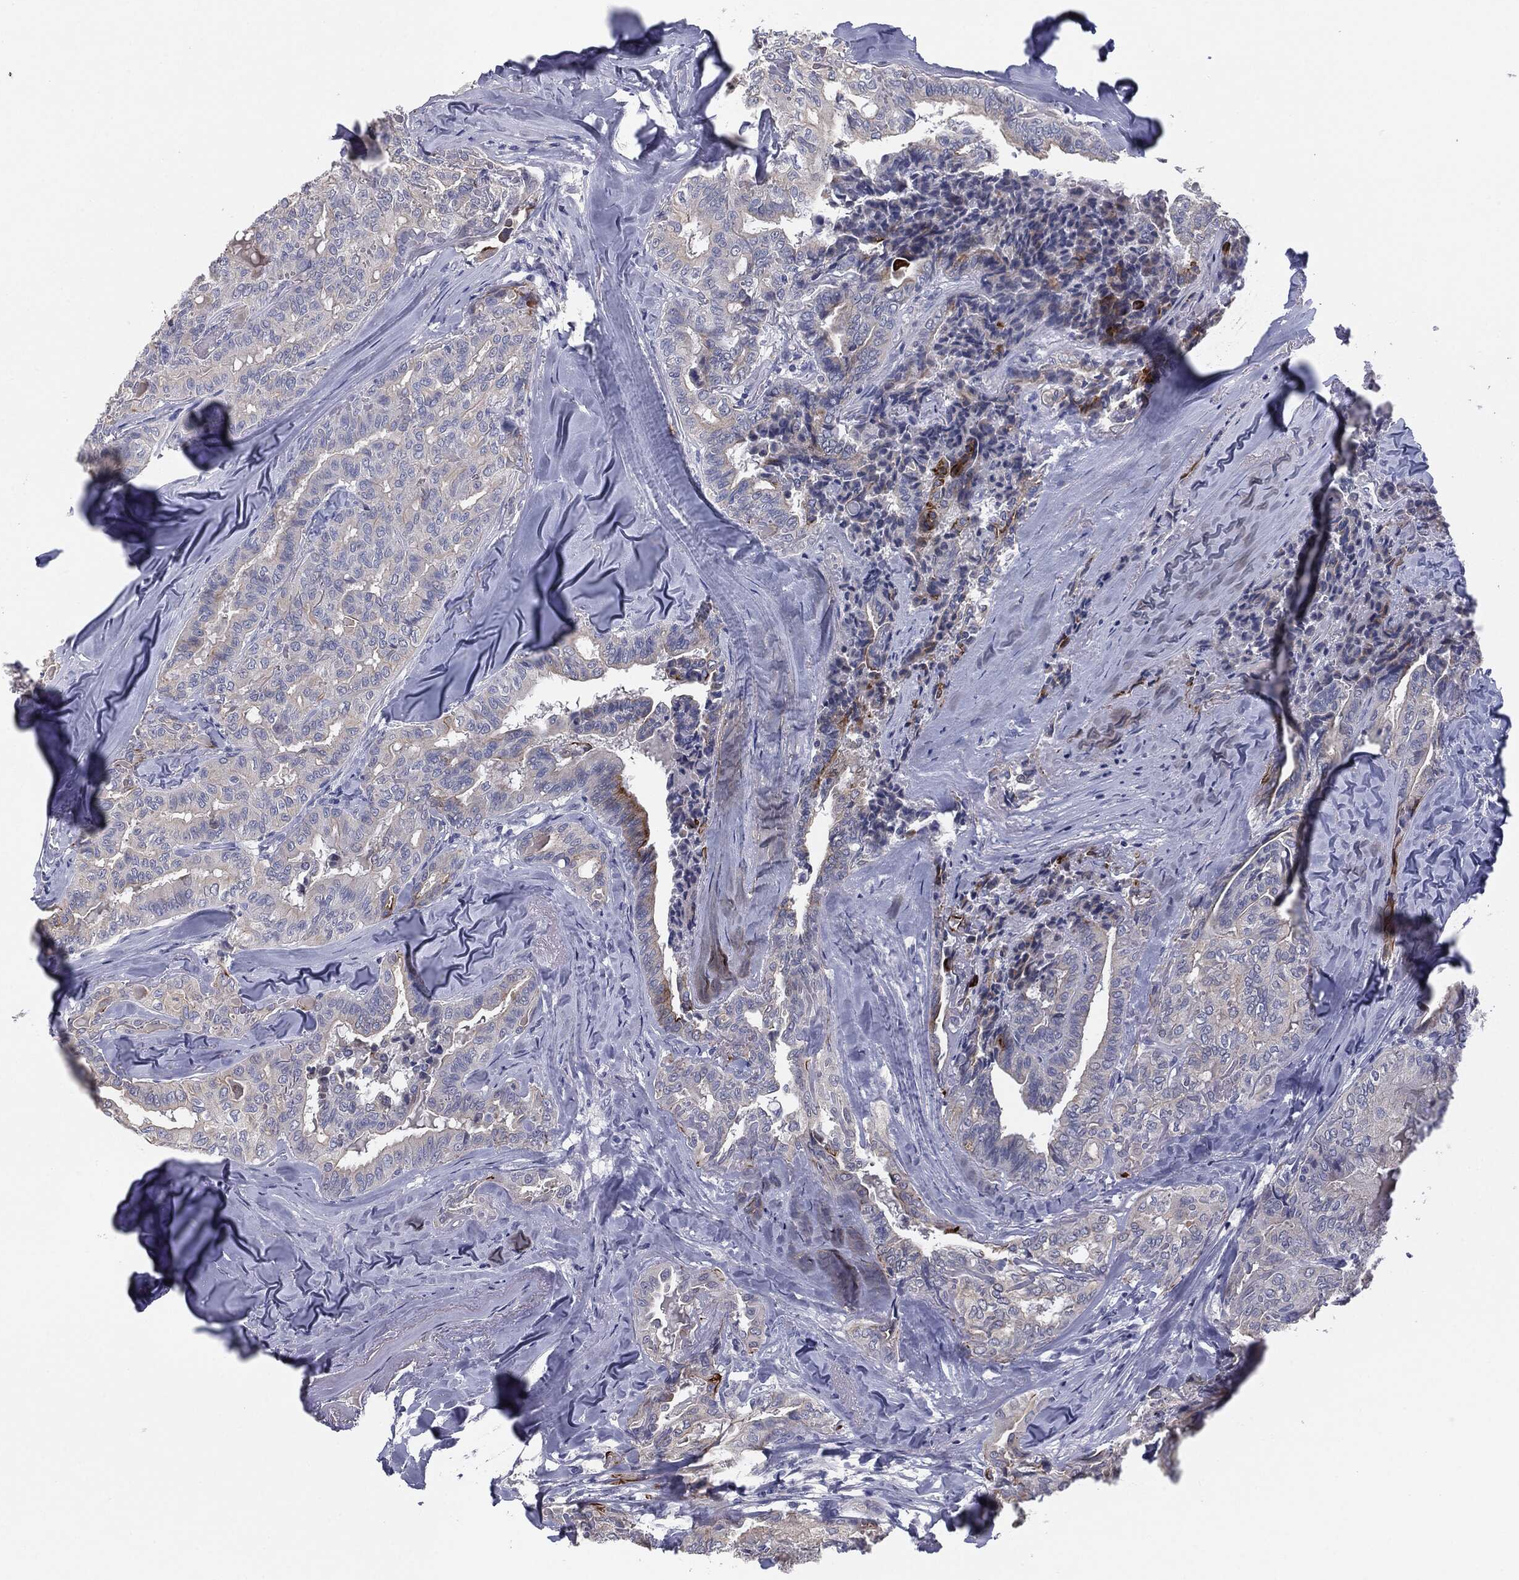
{"staining": {"intensity": "strong", "quantity": "<25%", "location": "cytoplasmic/membranous"}, "tissue": "thyroid cancer", "cell_type": "Tumor cells", "image_type": "cancer", "snomed": [{"axis": "morphology", "description": "Papillary adenocarcinoma, NOS"}, {"axis": "topography", "description": "Thyroid gland"}], "caption": "Human papillary adenocarcinoma (thyroid) stained with a brown dye displays strong cytoplasmic/membranous positive positivity in approximately <25% of tumor cells.", "gene": "MUC1", "patient": {"sex": "female", "age": 68}}